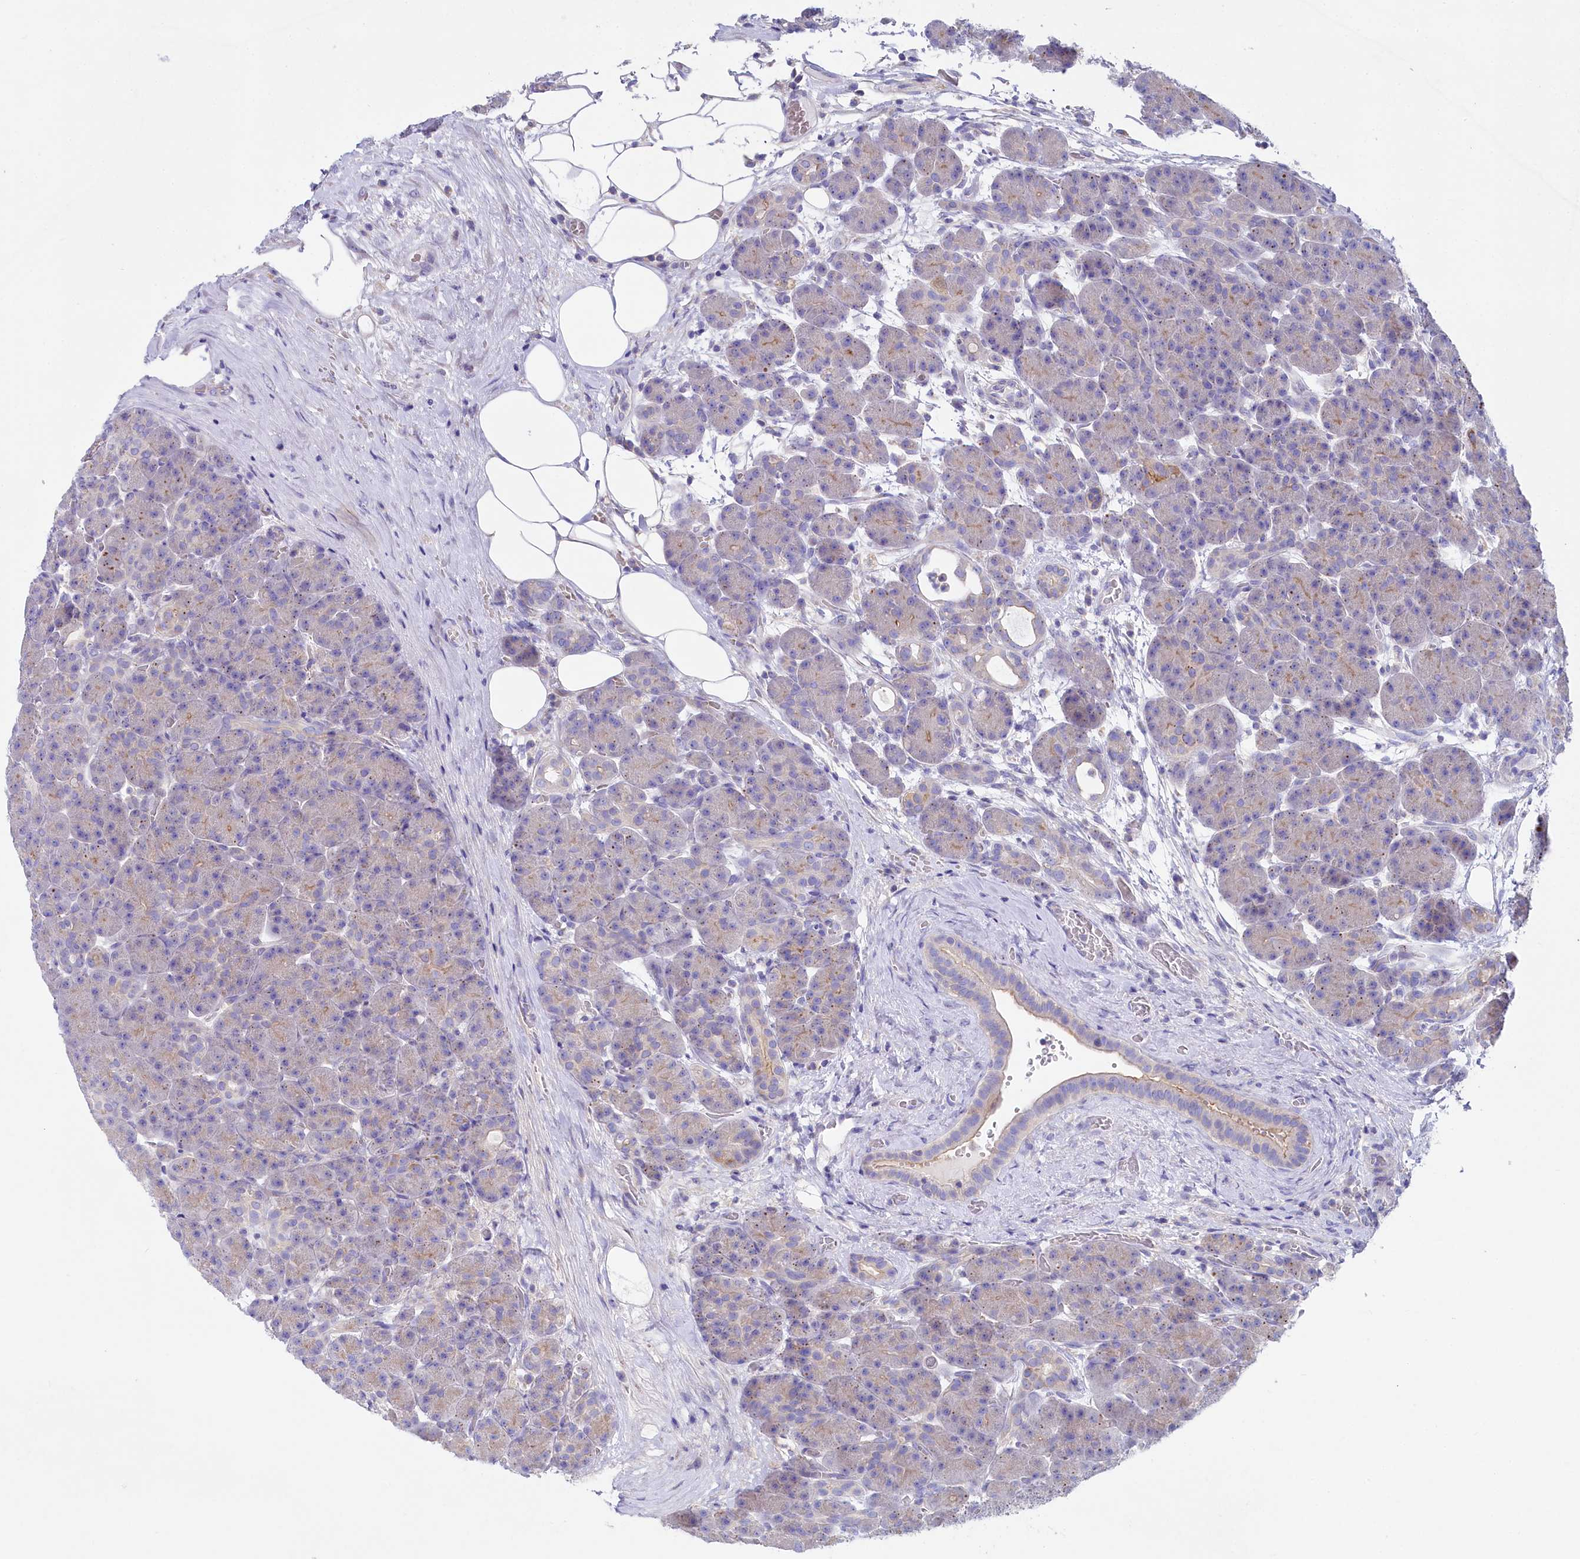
{"staining": {"intensity": "moderate", "quantity": "<25%", "location": "cytoplasmic/membranous"}, "tissue": "pancreas", "cell_type": "Exocrine glandular cells", "image_type": "normal", "snomed": [{"axis": "morphology", "description": "Normal tissue, NOS"}, {"axis": "topography", "description": "Pancreas"}], "caption": "Immunohistochemistry staining of unremarkable pancreas, which displays low levels of moderate cytoplasmic/membranous staining in approximately <25% of exocrine glandular cells indicating moderate cytoplasmic/membranous protein positivity. The staining was performed using DAB (brown) for protein detection and nuclei were counterstained in hematoxylin (blue).", "gene": "VPS26B", "patient": {"sex": "male", "age": 63}}